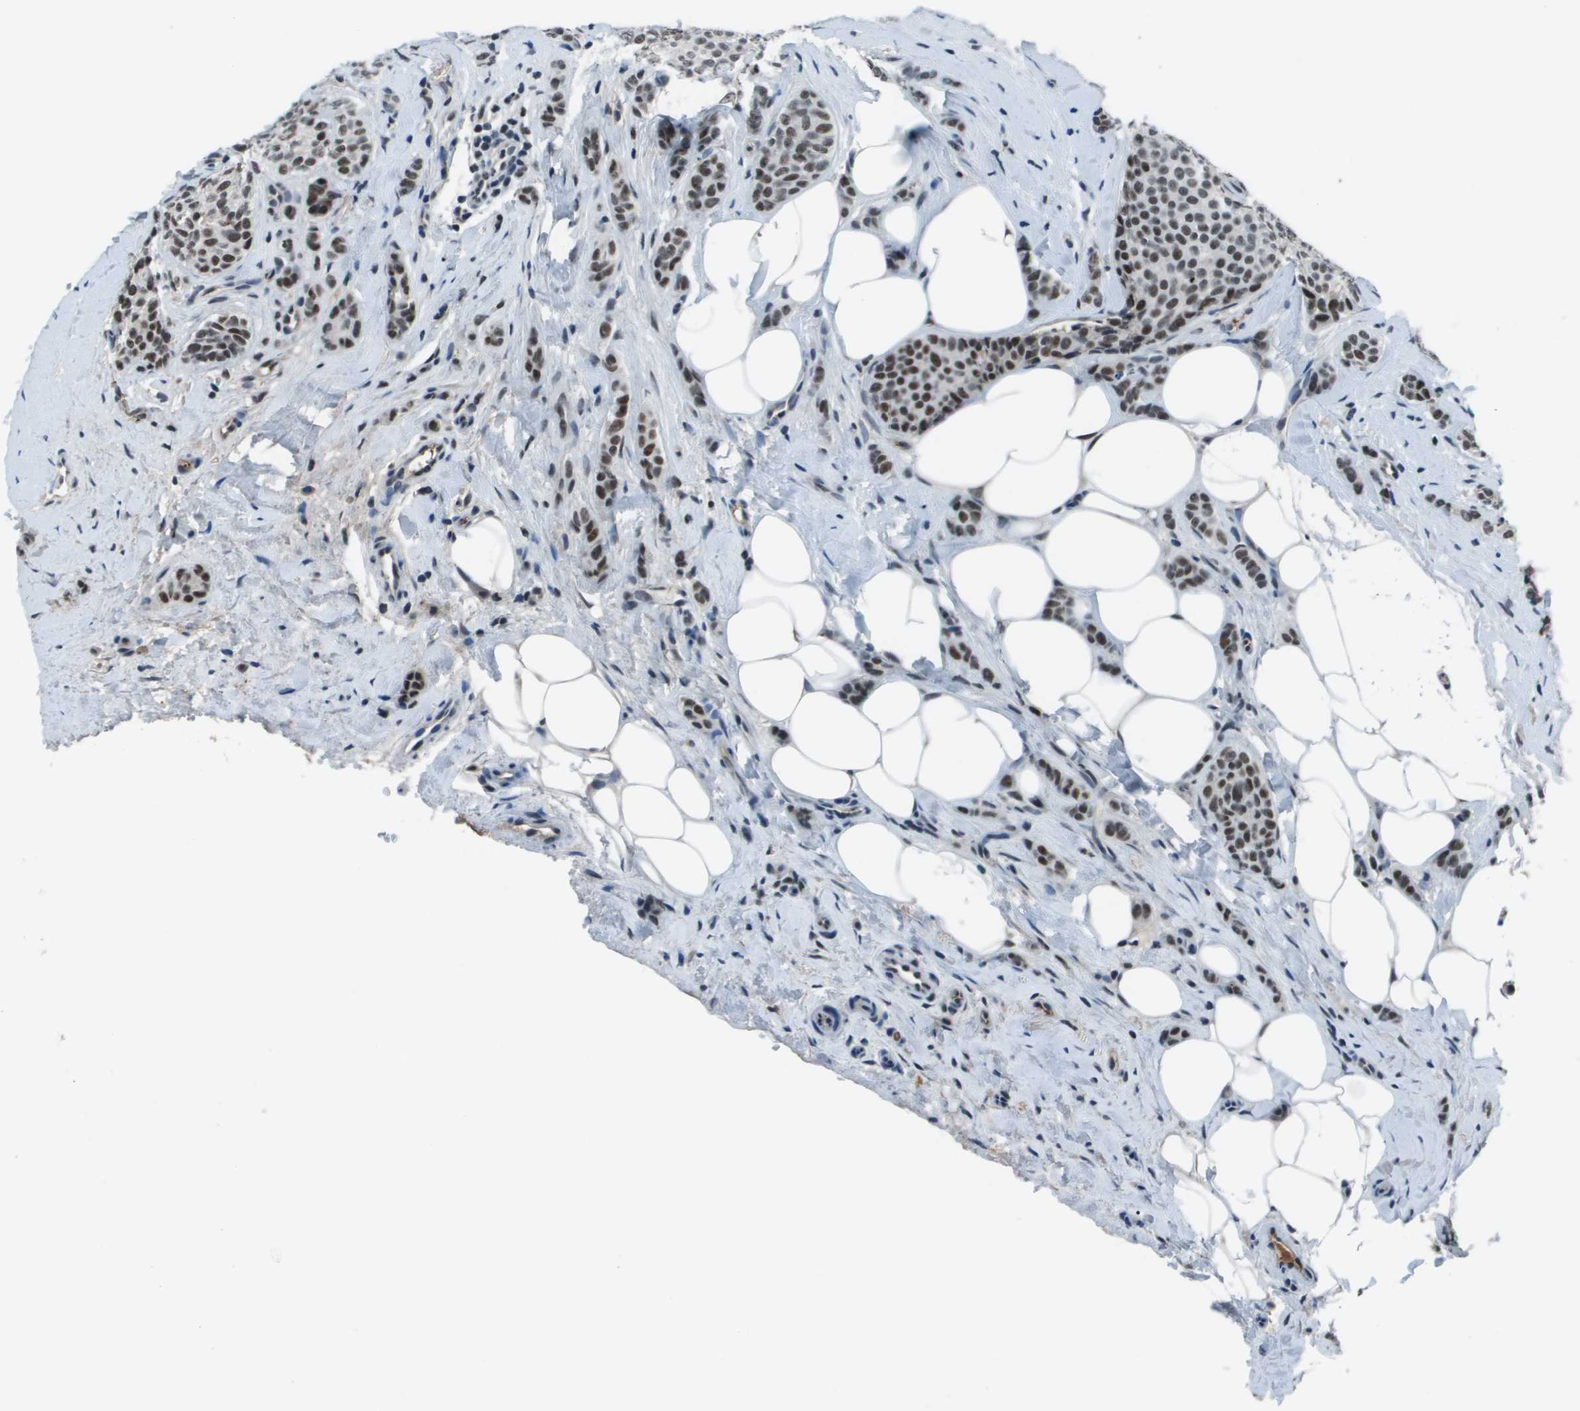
{"staining": {"intensity": "strong", "quantity": ">75%", "location": "nuclear"}, "tissue": "breast cancer", "cell_type": "Tumor cells", "image_type": "cancer", "snomed": [{"axis": "morphology", "description": "Lobular carcinoma"}, {"axis": "topography", "description": "Skin"}, {"axis": "topography", "description": "Breast"}], "caption": "Immunohistochemistry photomicrograph of lobular carcinoma (breast) stained for a protein (brown), which shows high levels of strong nuclear staining in approximately >75% of tumor cells.", "gene": "THRAP3", "patient": {"sex": "female", "age": 46}}